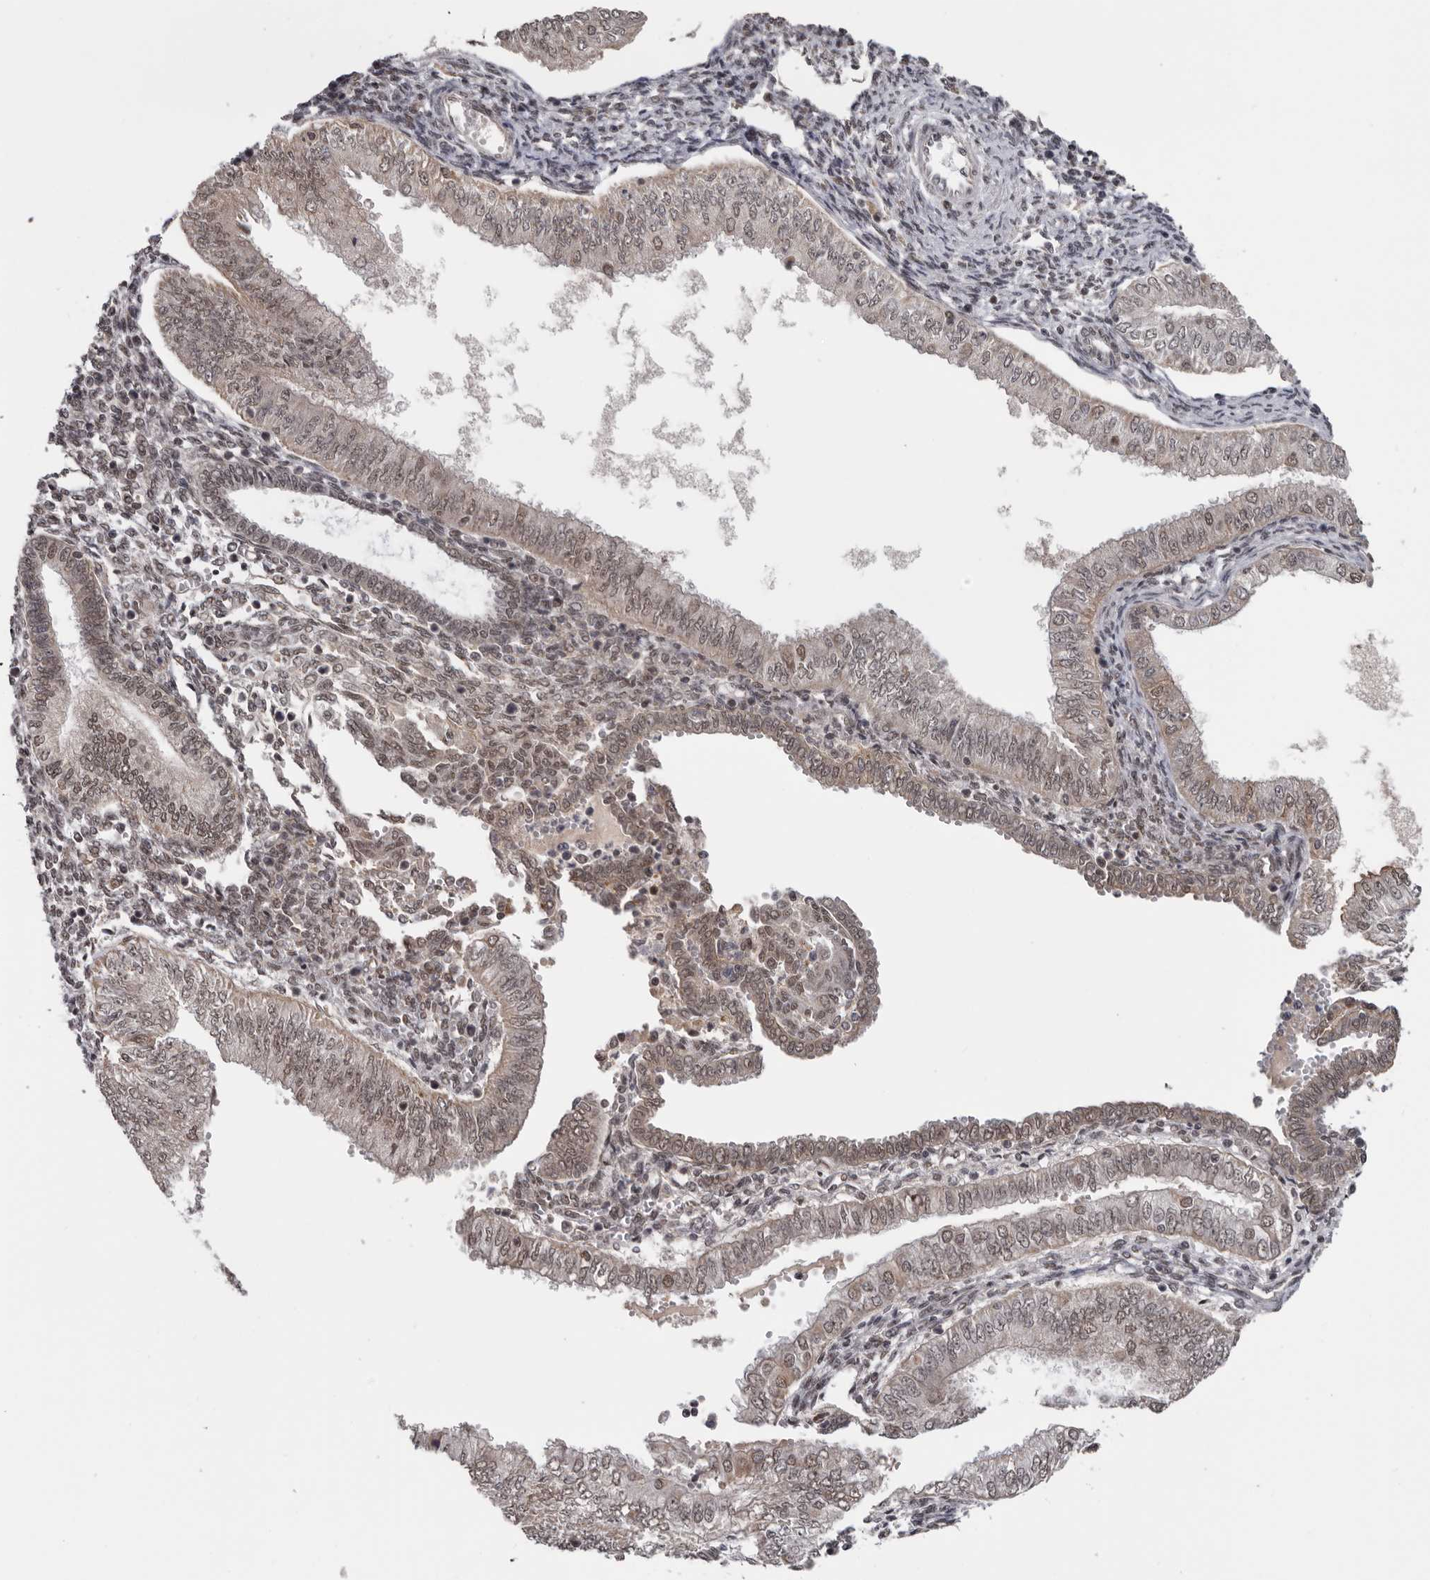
{"staining": {"intensity": "weak", "quantity": ">75%", "location": "cytoplasmic/membranous,nuclear"}, "tissue": "endometrial cancer", "cell_type": "Tumor cells", "image_type": "cancer", "snomed": [{"axis": "morphology", "description": "Normal tissue, NOS"}, {"axis": "morphology", "description": "Adenocarcinoma, NOS"}, {"axis": "topography", "description": "Endometrium"}], "caption": "The immunohistochemical stain labels weak cytoplasmic/membranous and nuclear positivity in tumor cells of endometrial adenocarcinoma tissue.", "gene": "MOGAT2", "patient": {"sex": "female", "age": 53}}